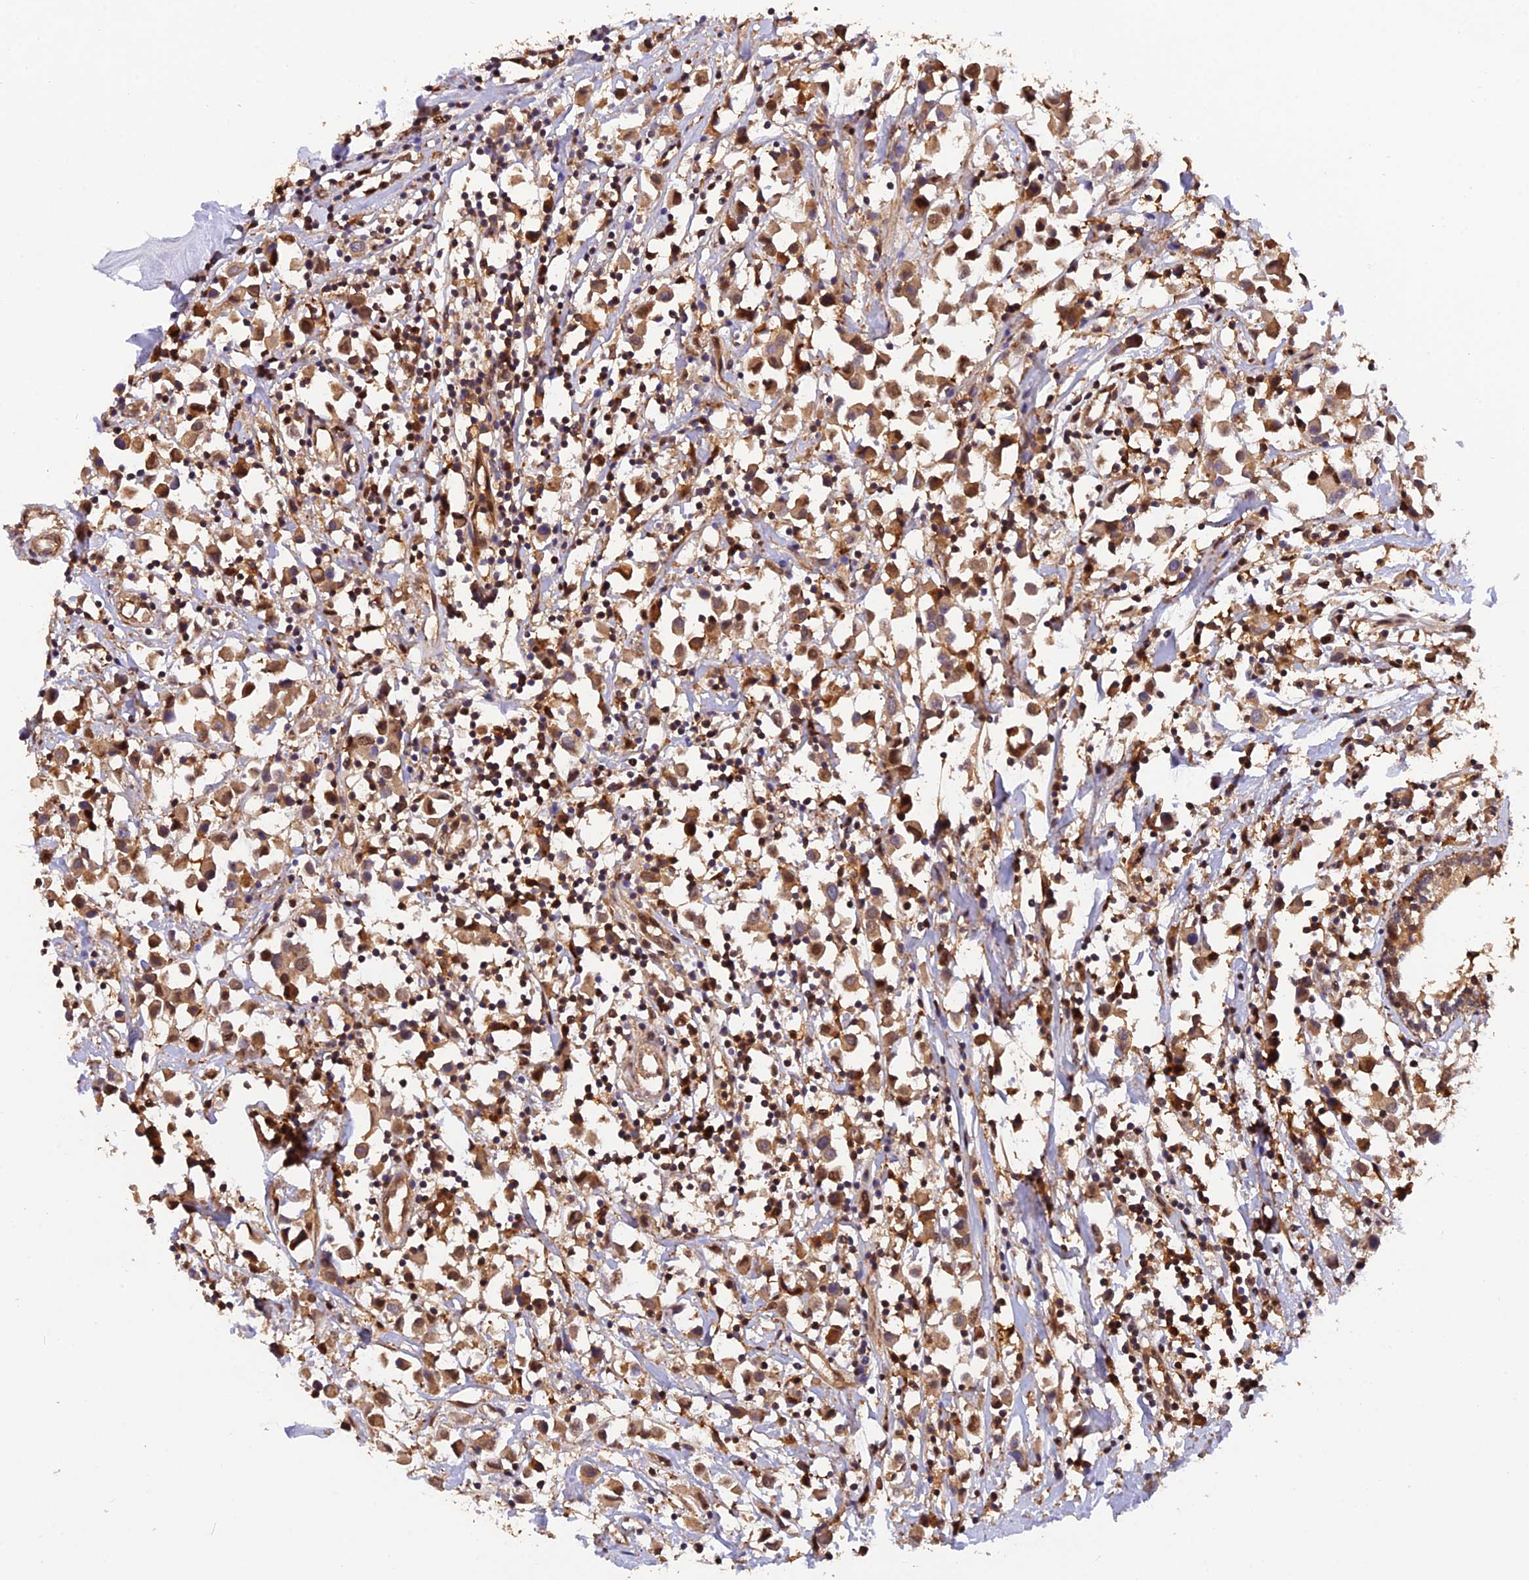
{"staining": {"intensity": "moderate", "quantity": ">75%", "location": "cytoplasmic/membranous"}, "tissue": "breast cancer", "cell_type": "Tumor cells", "image_type": "cancer", "snomed": [{"axis": "morphology", "description": "Duct carcinoma"}, {"axis": "topography", "description": "Breast"}], "caption": "Moderate cytoplasmic/membranous protein staining is seen in approximately >75% of tumor cells in breast cancer (intraductal carcinoma).", "gene": "PSMB3", "patient": {"sex": "female", "age": 61}}